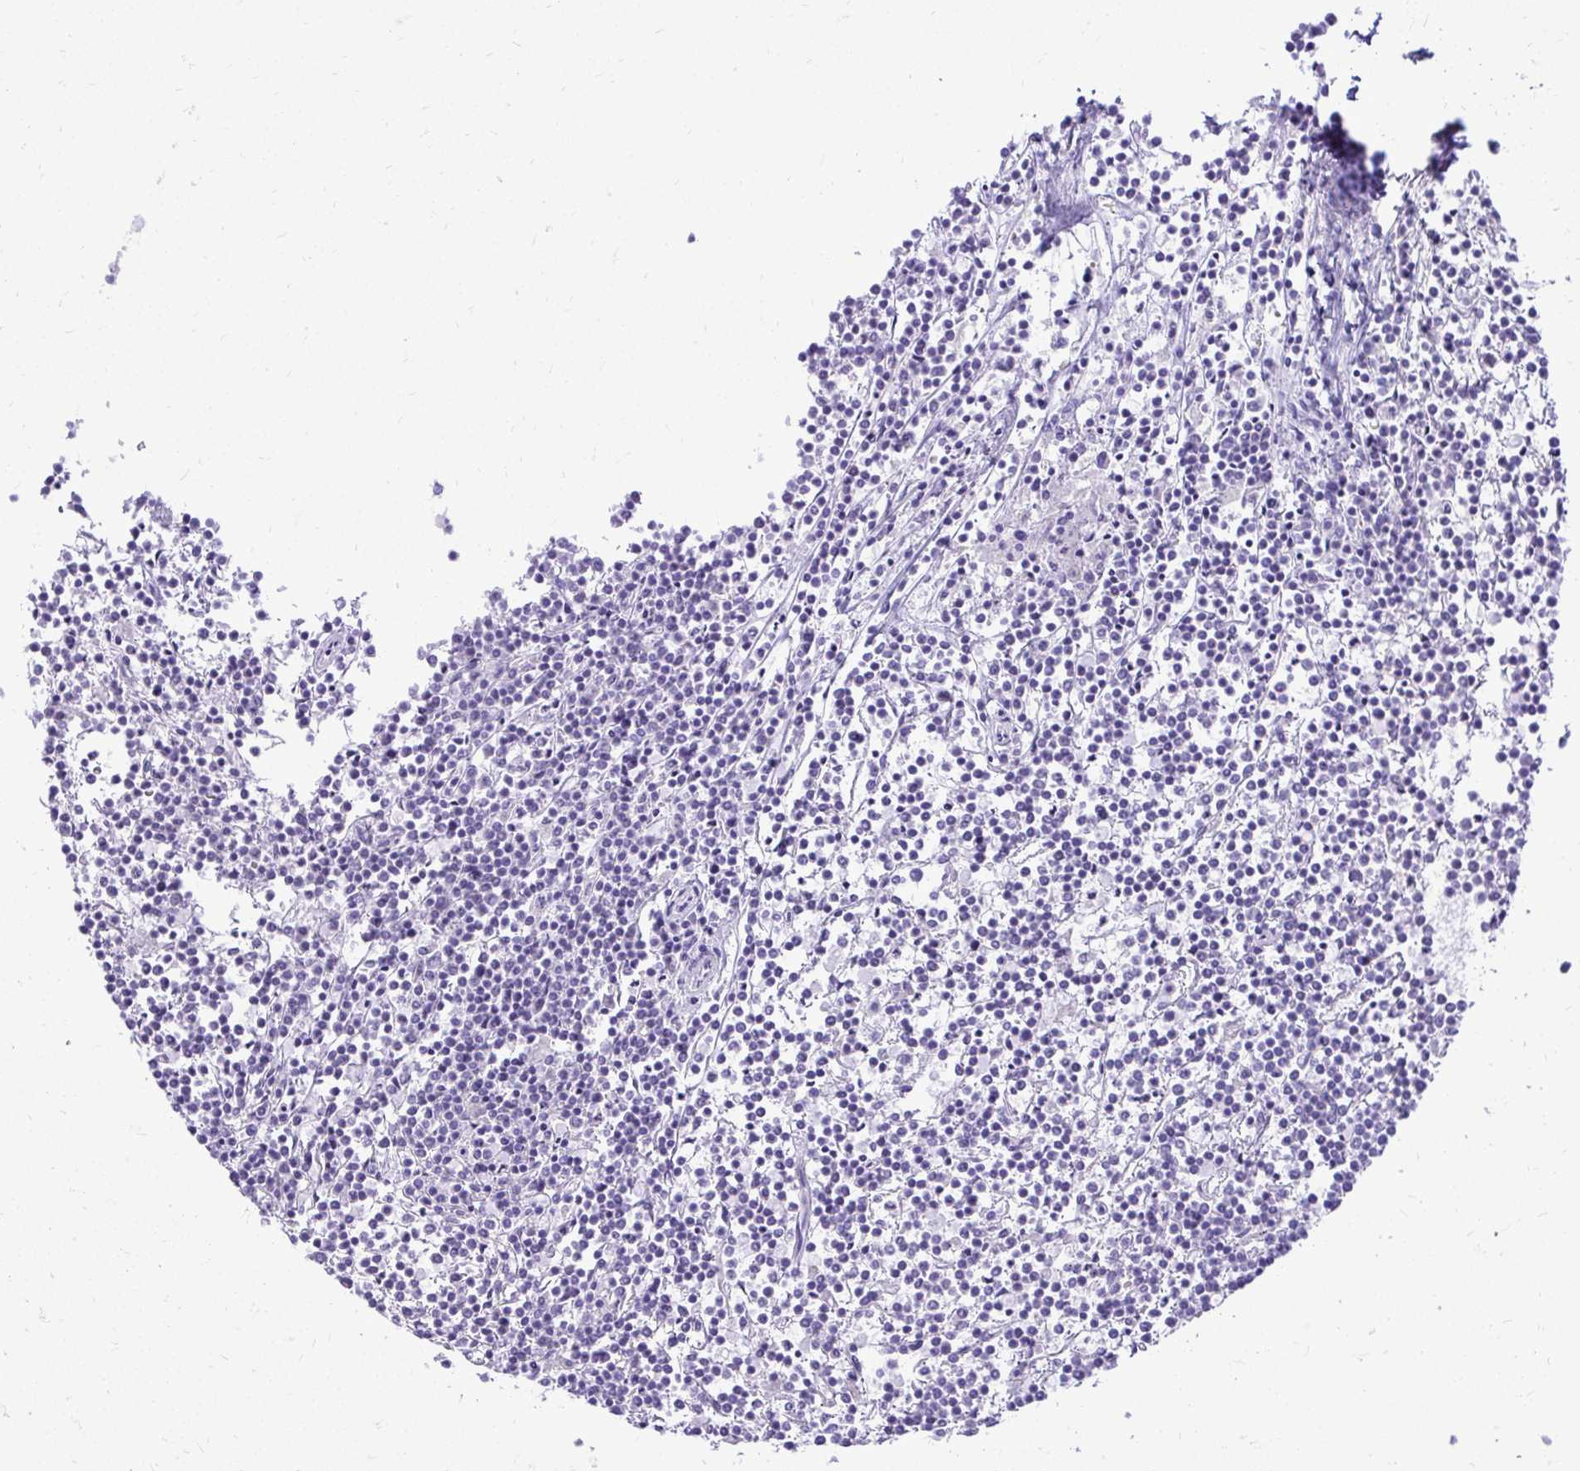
{"staining": {"intensity": "negative", "quantity": "none", "location": "none"}, "tissue": "lymphoma", "cell_type": "Tumor cells", "image_type": "cancer", "snomed": [{"axis": "morphology", "description": "Malignant lymphoma, non-Hodgkin's type, Low grade"}, {"axis": "topography", "description": "Spleen"}], "caption": "Immunohistochemistry (IHC) image of neoplastic tissue: lymphoma stained with DAB (3,3'-diaminobenzidine) shows no significant protein staining in tumor cells.", "gene": "RALYL", "patient": {"sex": "female", "age": 19}}